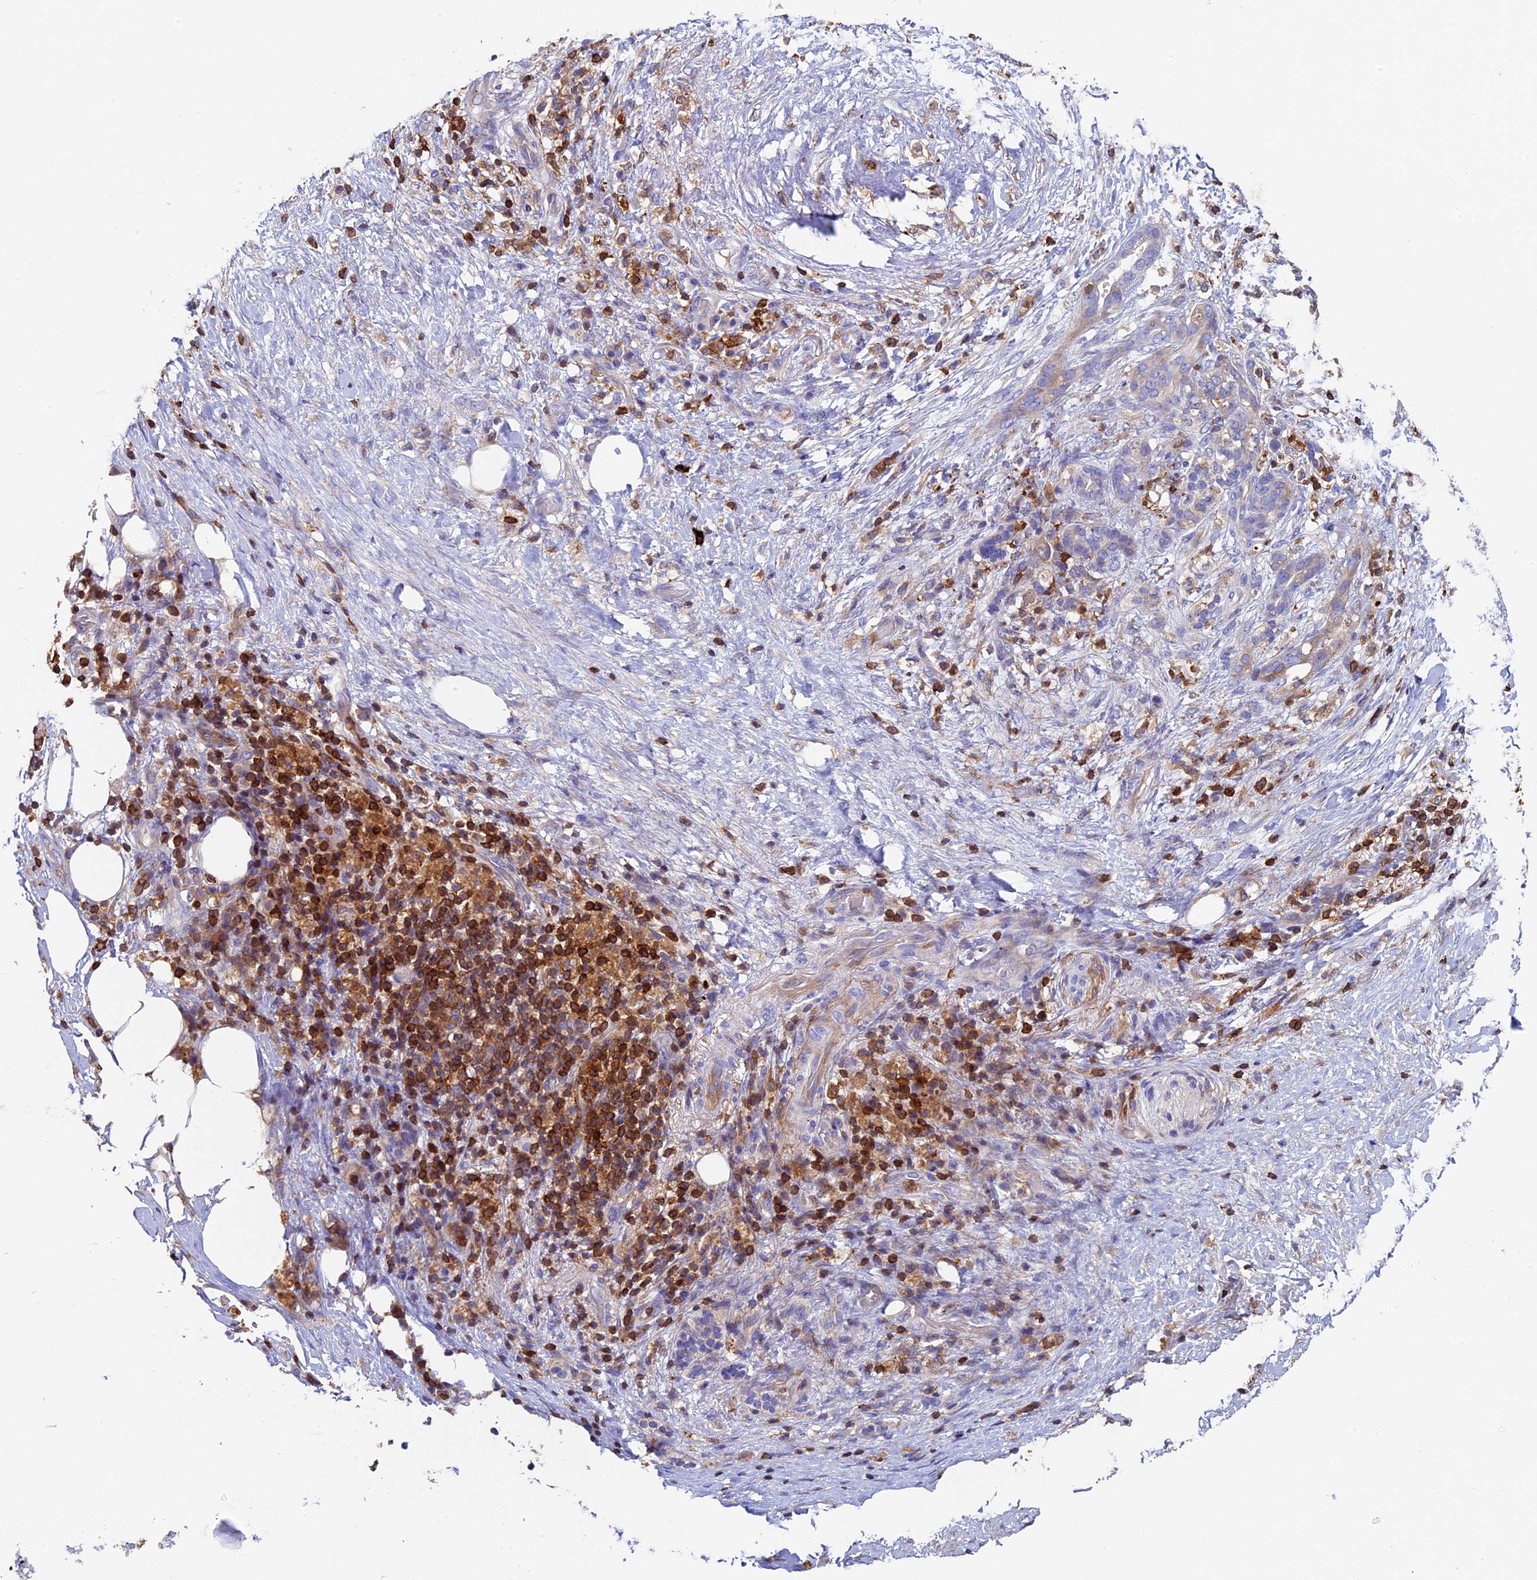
{"staining": {"intensity": "weak", "quantity": "<25%", "location": "cytoplasmic/membranous"}, "tissue": "pancreatic cancer", "cell_type": "Tumor cells", "image_type": "cancer", "snomed": [{"axis": "morphology", "description": "Adenocarcinoma, NOS"}, {"axis": "topography", "description": "Pancreas"}], "caption": "This is an IHC photomicrograph of human adenocarcinoma (pancreatic). There is no positivity in tumor cells.", "gene": "ADAT1", "patient": {"sex": "female", "age": 78}}